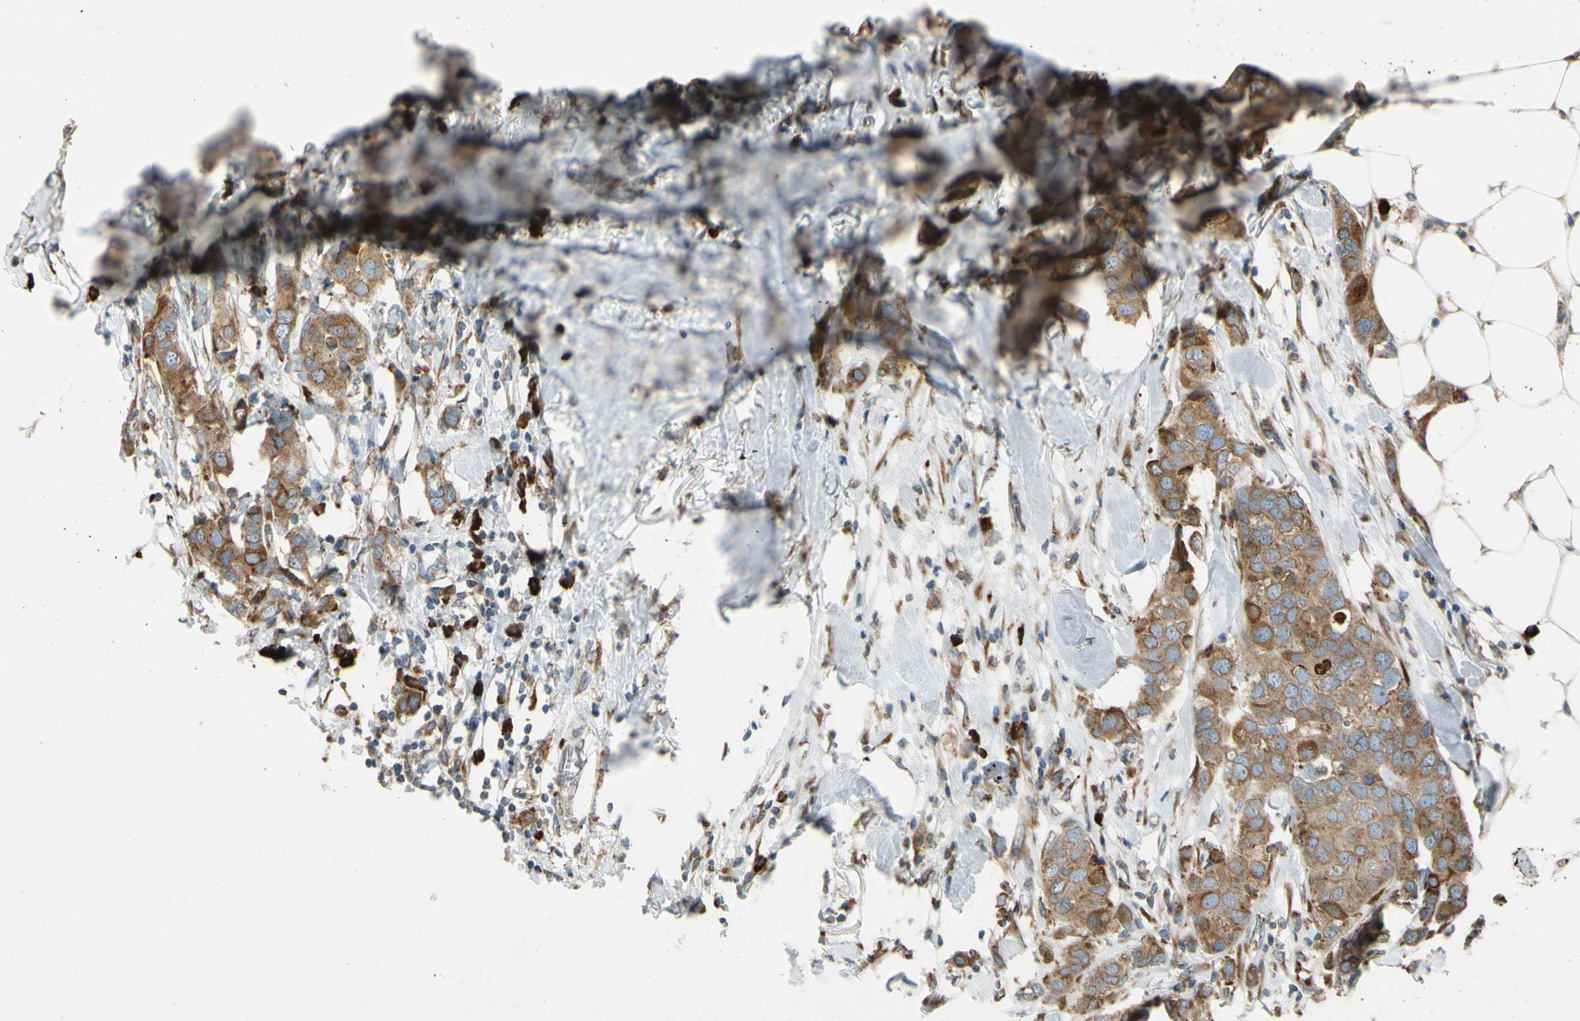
{"staining": {"intensity": "moderate", "quantity": ">75%", "location": "cytoplasmic/membranous"}, "tissue": "breast cancer", "cell_type": "Tumor cells", "image_type": "cancer", "snomed": [{"axis": "morphology", "description": "Duct carcinoma"}, {"axis": "topography", "description": "Breast"}], "caption": "Immunohistochemical staining of breast cancer (infiltrating ductal carcinoma) exhibits medium levels of moderate cytoplasmic/membranous protein expression in approximately >75% of tumor cells. Immunohistochemistry stains the protein in brown and the nuclei are stained blue.", "gene": "RPN2", "patient": {"sex": "female", "age": 50}}